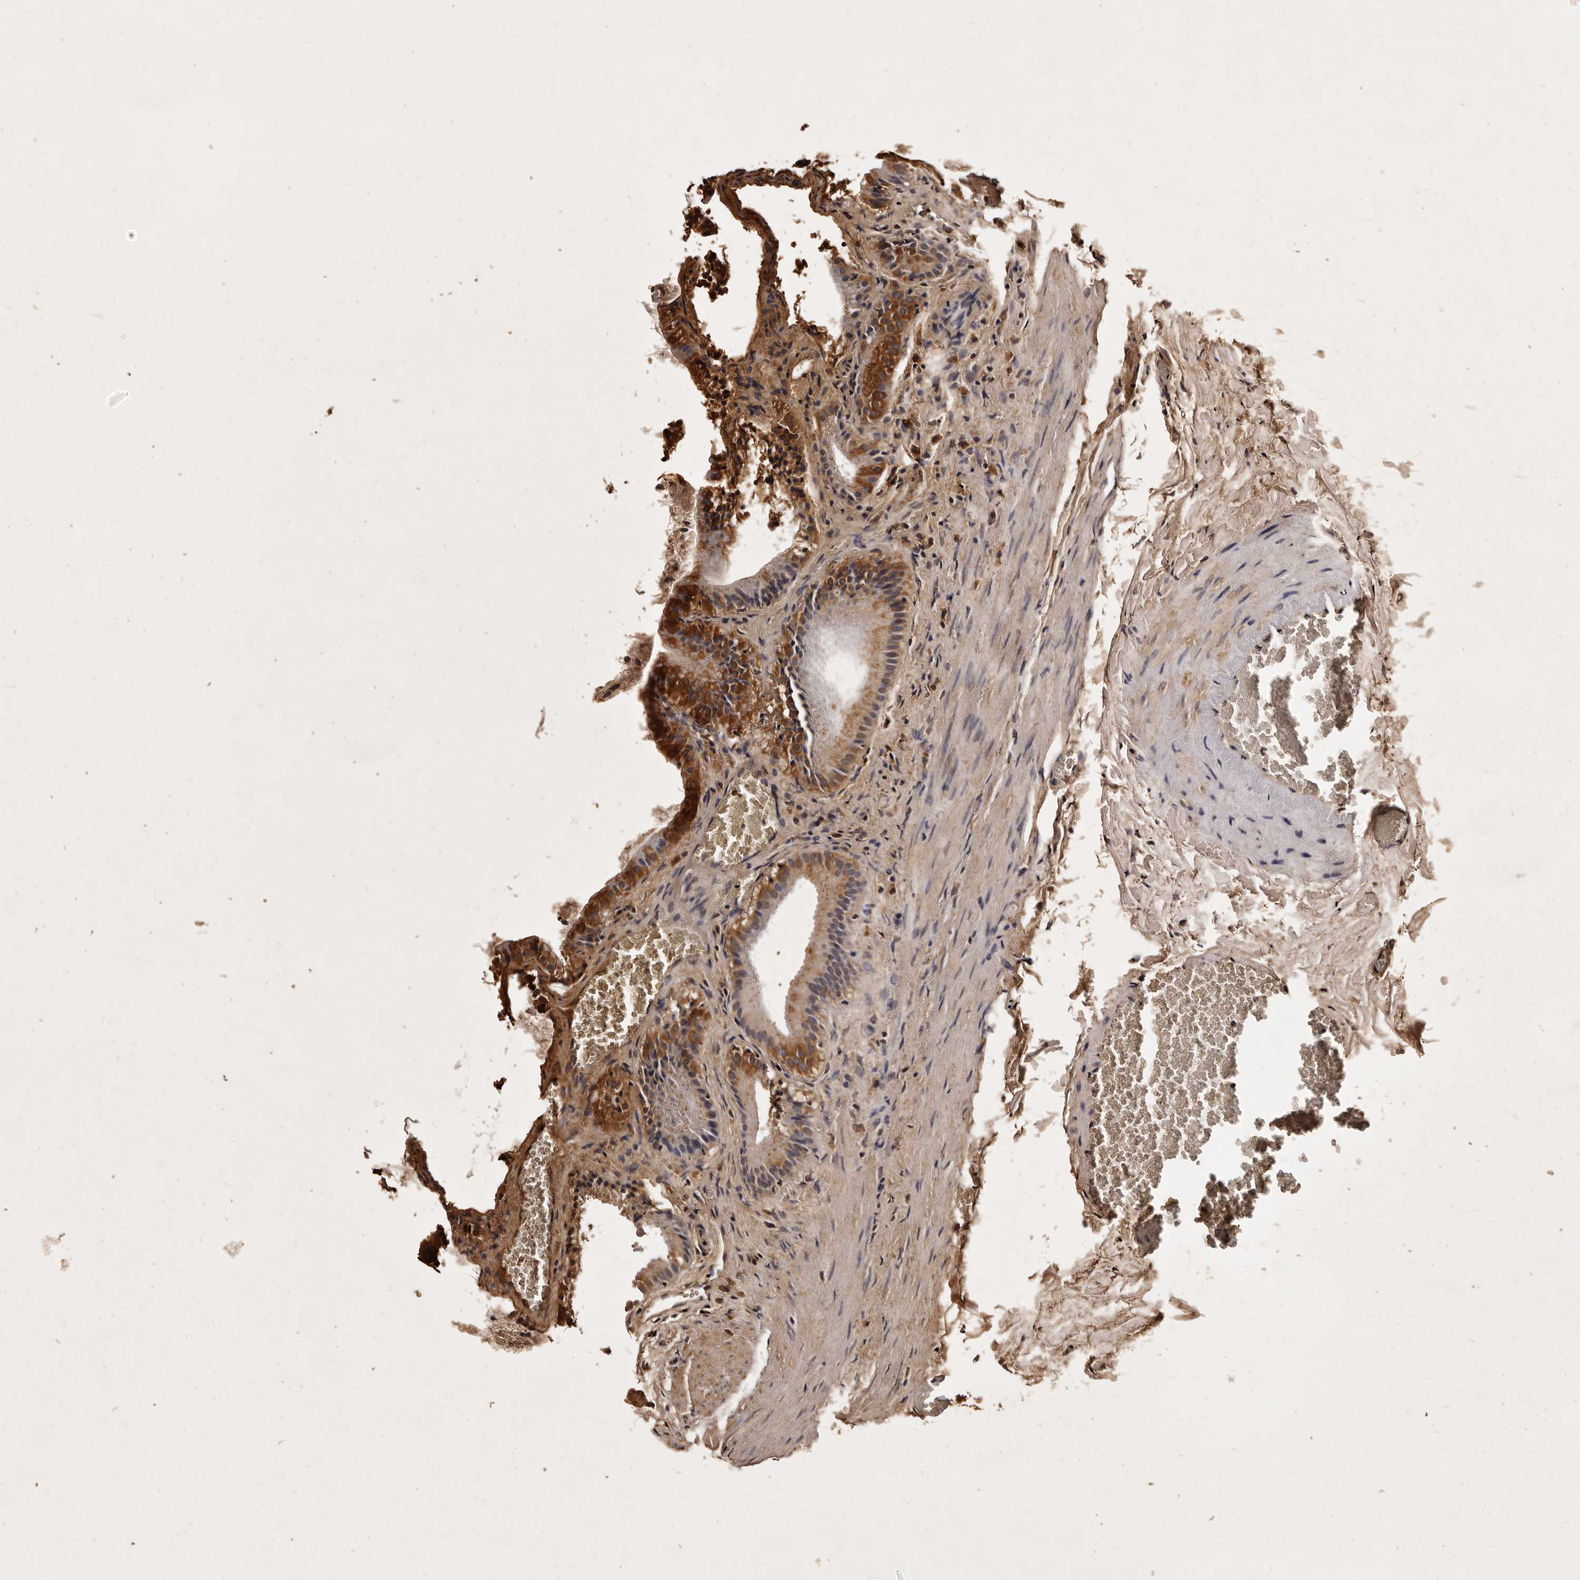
{"staining": {"intensity": "strong", "quantity": "25%-75%", "location": "cytoplasmic/membranous"}, "tissue": "gallbladder", "cell_type": "Glandular cells", "image_type": "normal", "snomed": [{"axis": "morphology", "description": "Normal tissue, NOS"}, {"axis": "topography", "description": "Gallbladder"}], "caption": "Unremarkable gallbladder was stained to show a protein in brown. There is high levels of strong cytoplasmic/membranous expression in about 25%-75% of glandular cells. (Stains: DAB in brown, nuclei in blue, Microscopy: brightfield microscopy at high magnification).", "gene": "PARS2", "patient": {"sex": "male", "age": 38}}